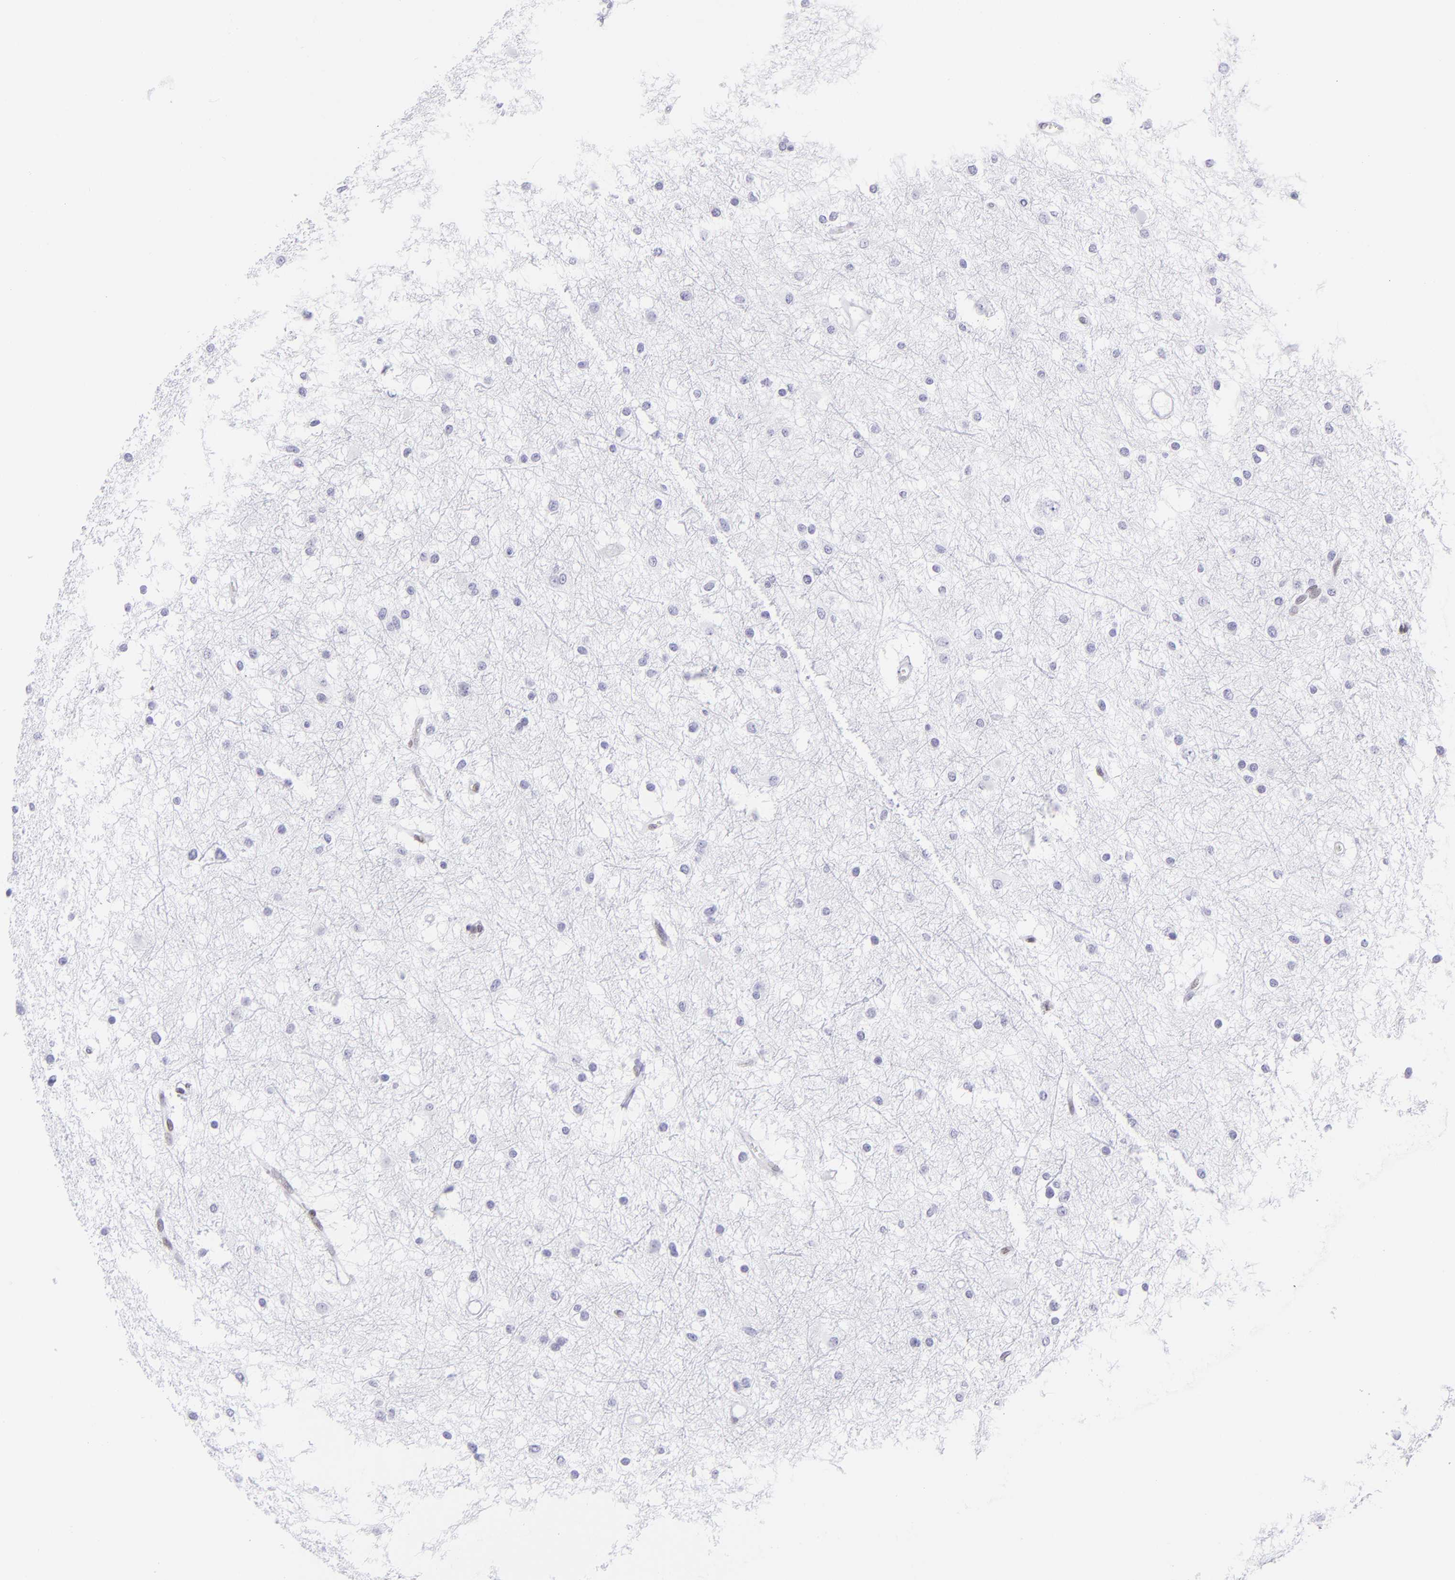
{"staining": {"intensity": "negative", "quantity": "none", "location": "none"}, "tissue": "glioma", "cell_type": "Tumor cells", "image_type": "cancer", "snomed": [{"axis": "morphology", "description": "Glioma, malignant, Low grade"}, {"axis": "topography", "description": "Brain"}], "caption": "This is an immunohistochemistry histopathology image of human glioma. There is no staining in tumor cells.", "gene": "ETS1", "patient": {"sex": "female", "age": 36}}